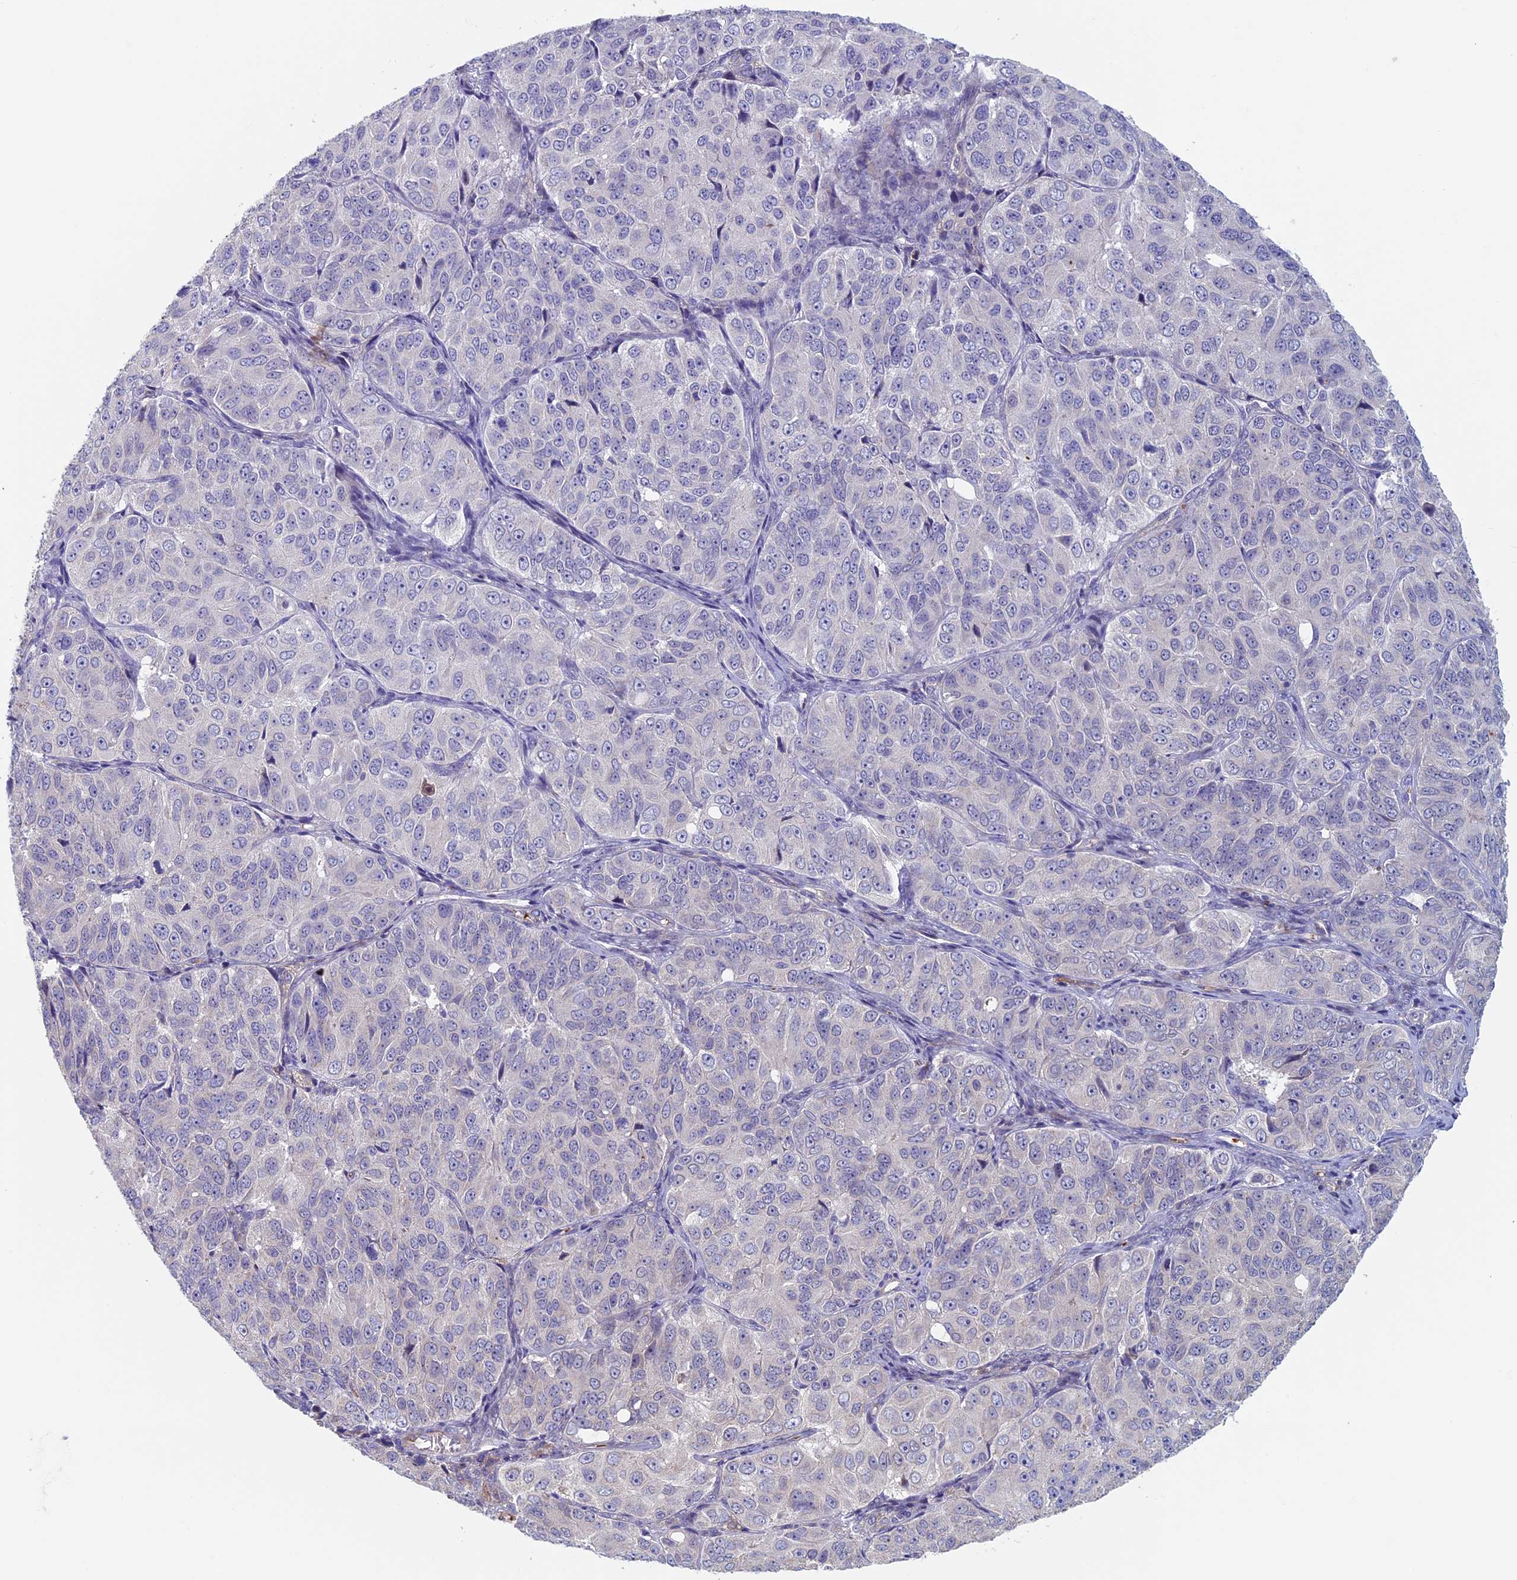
{"staining": {"intensity": "negative", "quantity": "none", "location": "none"}, "tissue": "ovarian cancer", "cell_type": "Tumor cells", "image_type": "cancer", "snomed": [{"axis": "morphology", "description": "Carcinoma, endometroid"}, {"axis": "topography", "description": "Ovary"}], "caption": "A photomicrograph of human endometroid carcinoma (ovarian) is negative for staining in tumor cells.", "gene": "RCCD1", "patient": {"sex": "female", "age": 51}}